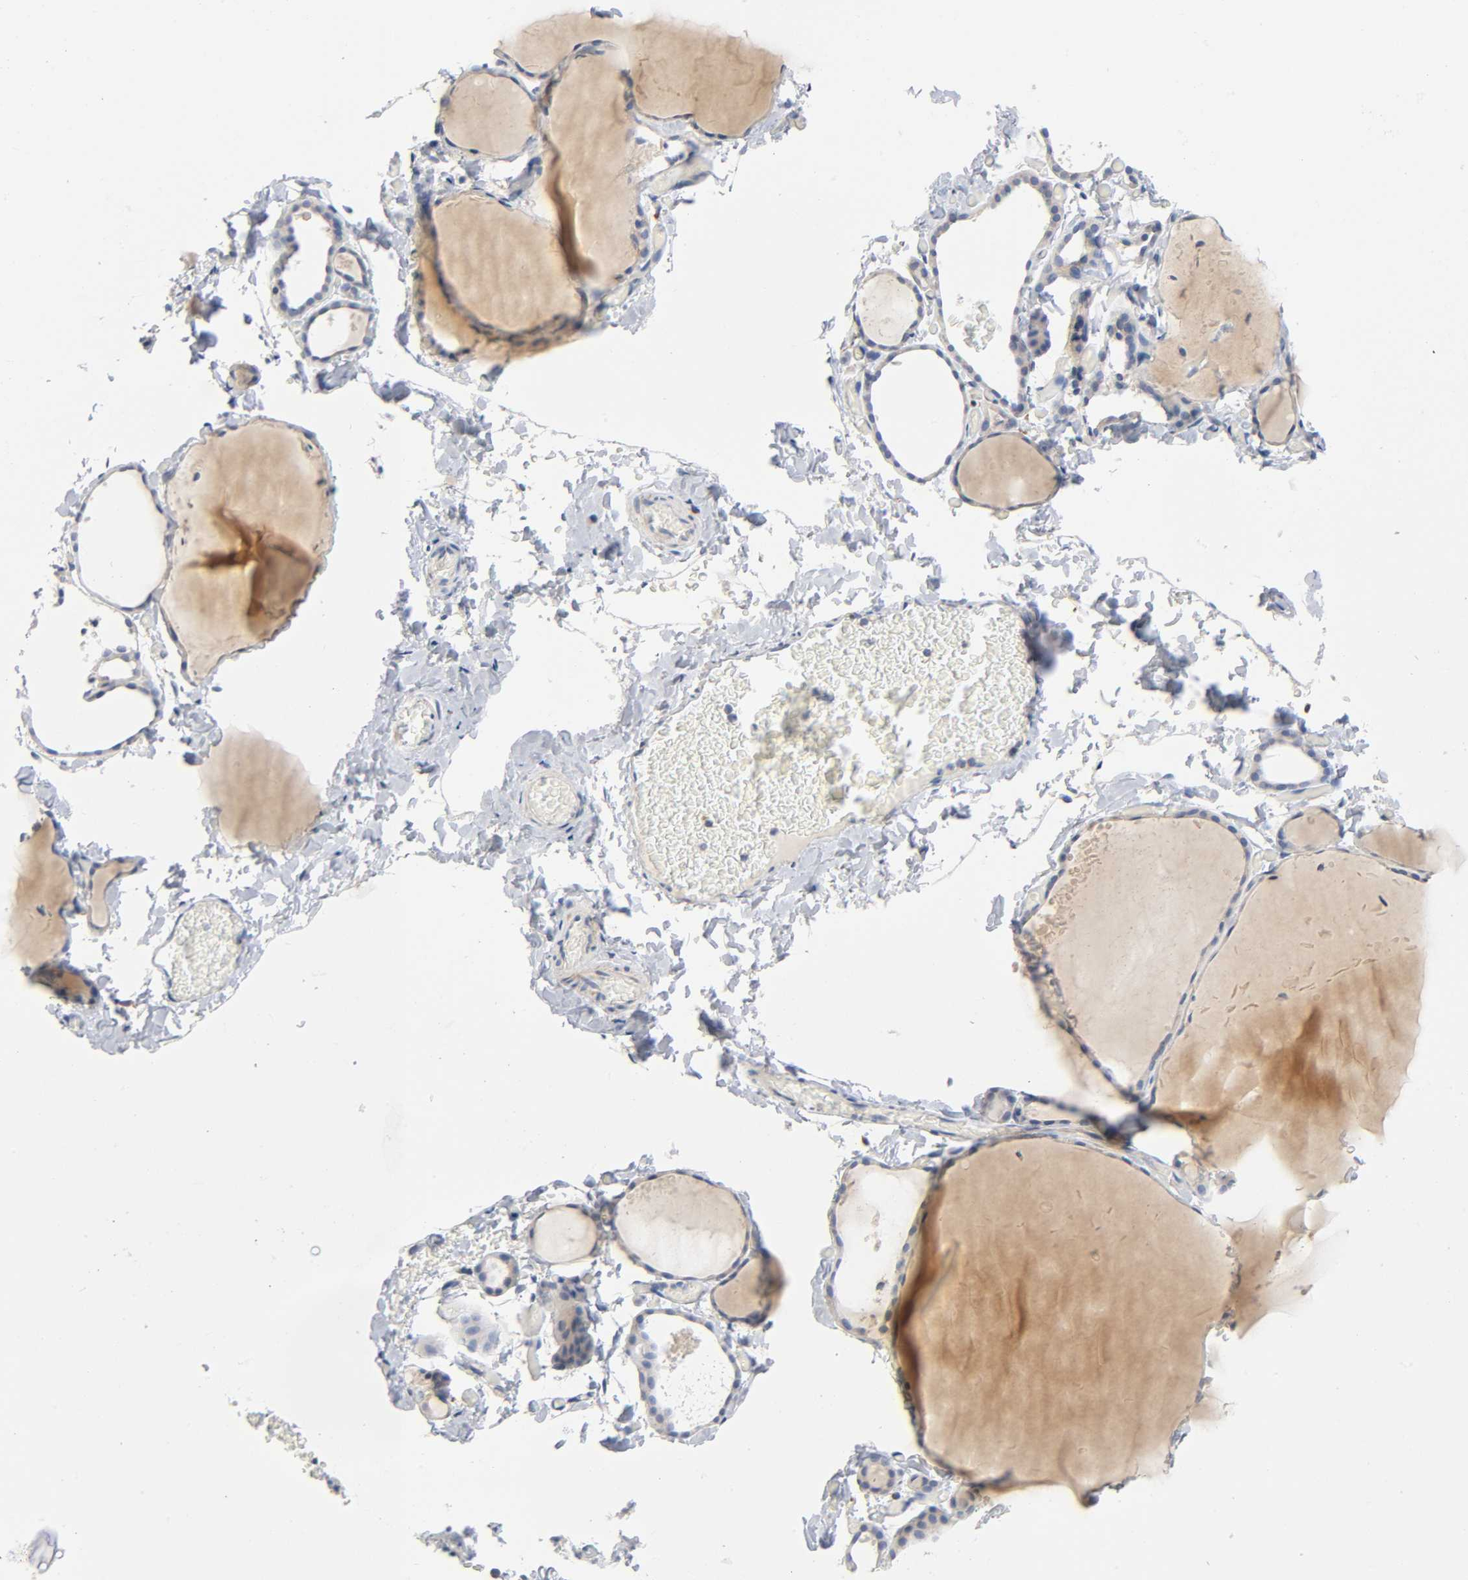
{"staining": {"intensity": "negative", "quantity": "none", "location": "none"}, "tissue": "thyroid gland", "cell_type": "Glandular cells", "image_type": "normal", "snomed": [{"axis": "morphology", "description": "Normal tissue, NOS"}, {"axis": "topography", "description": "Thyroid gland"}], "caption": "Immunohistochemistry (IHC) micrograph of benign thyroid gland: human thyroid gland stained with DAB (3,3'-diaminobenzidine) reveals no significant protein staining in glandular cells. (DAB immunohistochemistry (IHC), high magnification).", "gene": "BAK1", "patient": {"sex": "female", "age": 22}}